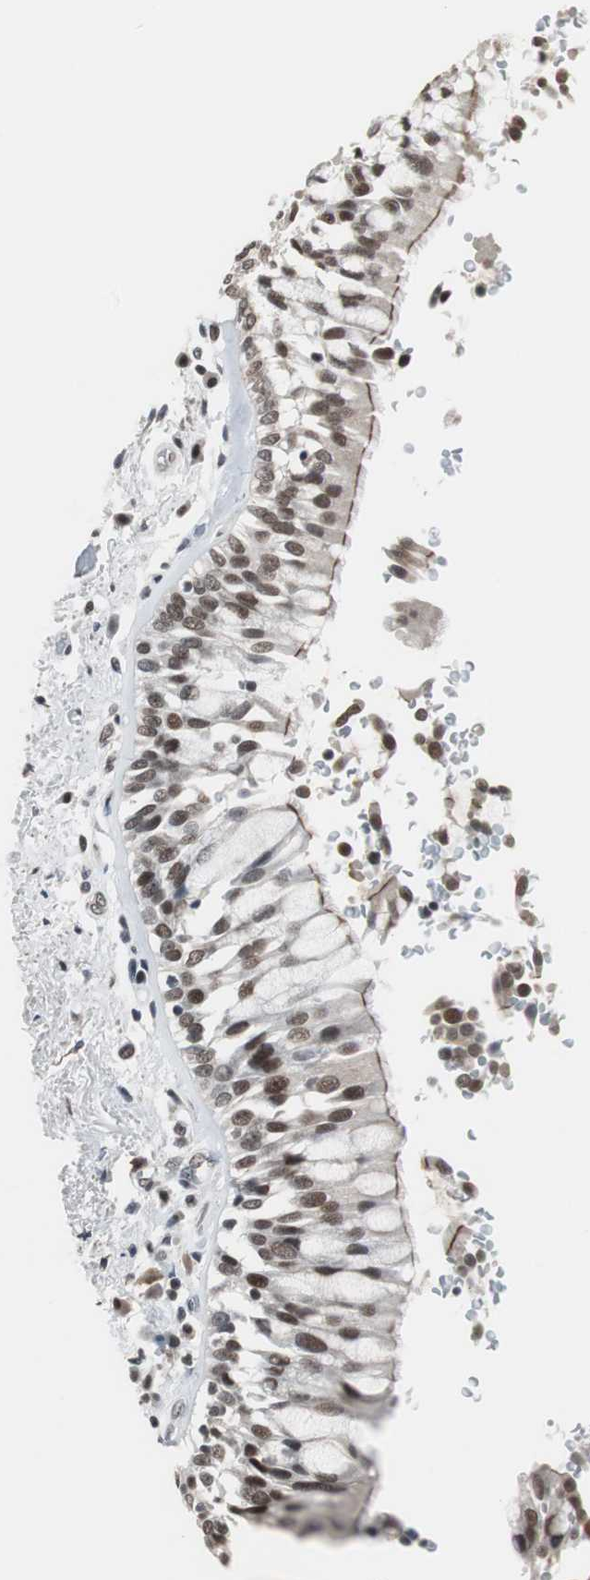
{"staining": {"intensity": "moderate", "quantity": ">75%", "location": "cytoplasmic/membranous,nuclear"}, "tissue": "bronchus", "cell_type": "Respiratory epithelial cells", "image_type": "normal", "snomed": [{"axis": "morphology", "description": "Normal tissue, NOS"}, {"axis": "morphology", "description": "Adenocarcinoma, NOS"}, {"axis": "topography", "description": "Bronchus"}, {"axis": "topography", "description": "Lung"}], "caption": "High-magnification brightfield microscopy of benign bronchus stained with DAB (brown) and counterstained with hematoxylin (blue). respiratory epithelial cells exhibit moderate cytoplasmic/membranous,nuclear expression is identified in about>75% of cells.", "gene": "TAF7", "patient": {"sex": "male", "age": 71}}